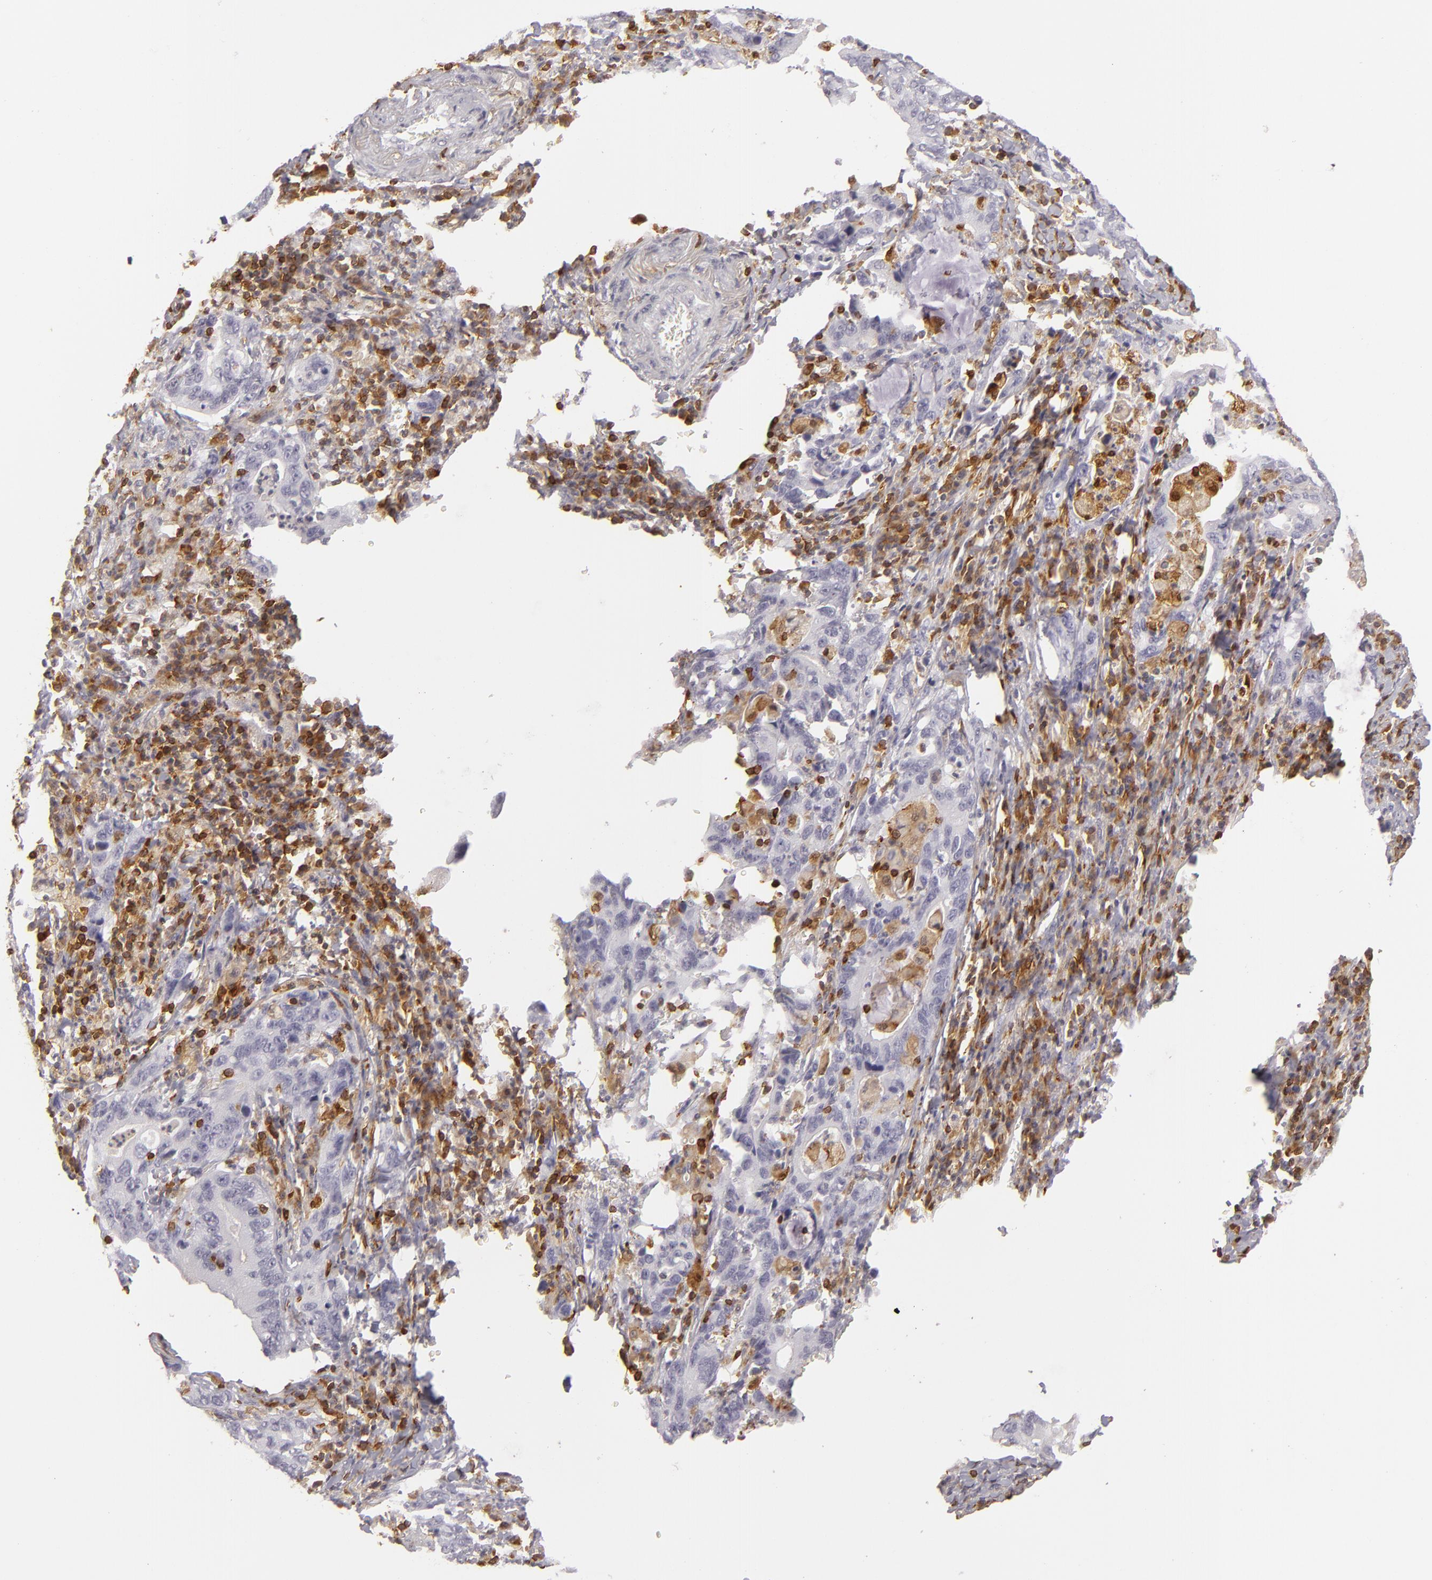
{"staining": {"intensity": "negative", "quantity": "none", "location": "none"}, "tissue": "stomach cancer", "cell_type": "Tumor cells", "image_type": "cancer", "snomed": [{"axis": "morphology", "description": "Adenocarcinoma, NOS"}, {"axis": "topography", "description": "Stomach, upper"}], "caption": "The micrograph shows no staining of tumor cells in adenocarcinoma (stomach).", "gene": "APOBEC3G", "patient": {"sex": "male", "age": 63}}